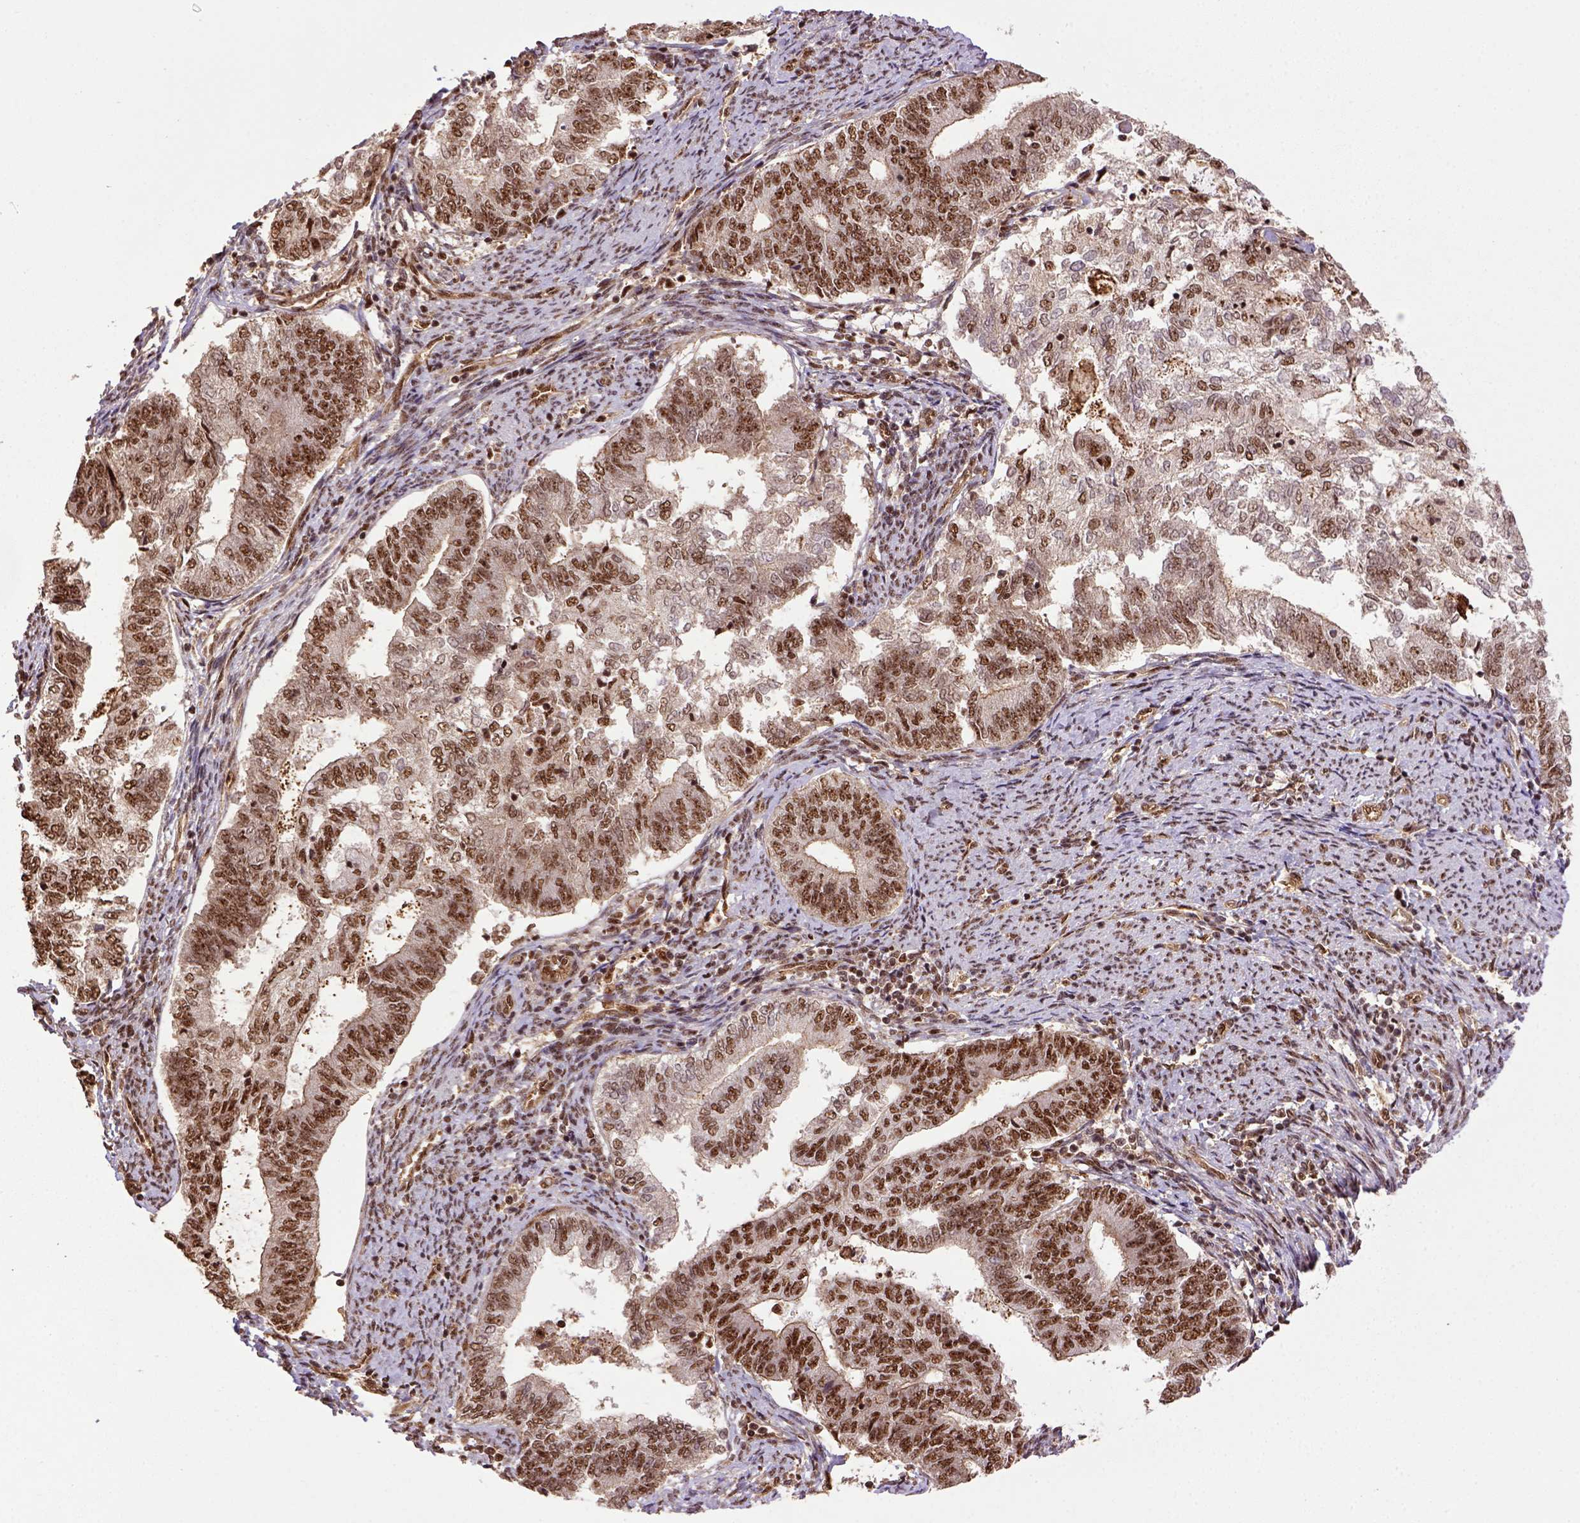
{"staining": {"intensity": "moderate", "quantity": ">75%", "location": "nuclear"}, "tissue": "endometrial cancer", "cell_type": "Tumor cells", "image_type": "cancer", "snomed": [{"axis": "morphology", "description": "Adenocarcinoma, NOS"}, {"axis": "topography", "description": "Endometrium"}], "caption": "Brown immunohistochemical staining in adenocarcinoma (endometrial) shows moderate nuclear staining in approximately >75% of tumor cells. (DAB (3,3'-diaminobenzidine) = brown stain, brightfield microscopy at high magnification).", "gene": "PPIG", "patient": {"sex": "female", "age": 65}}